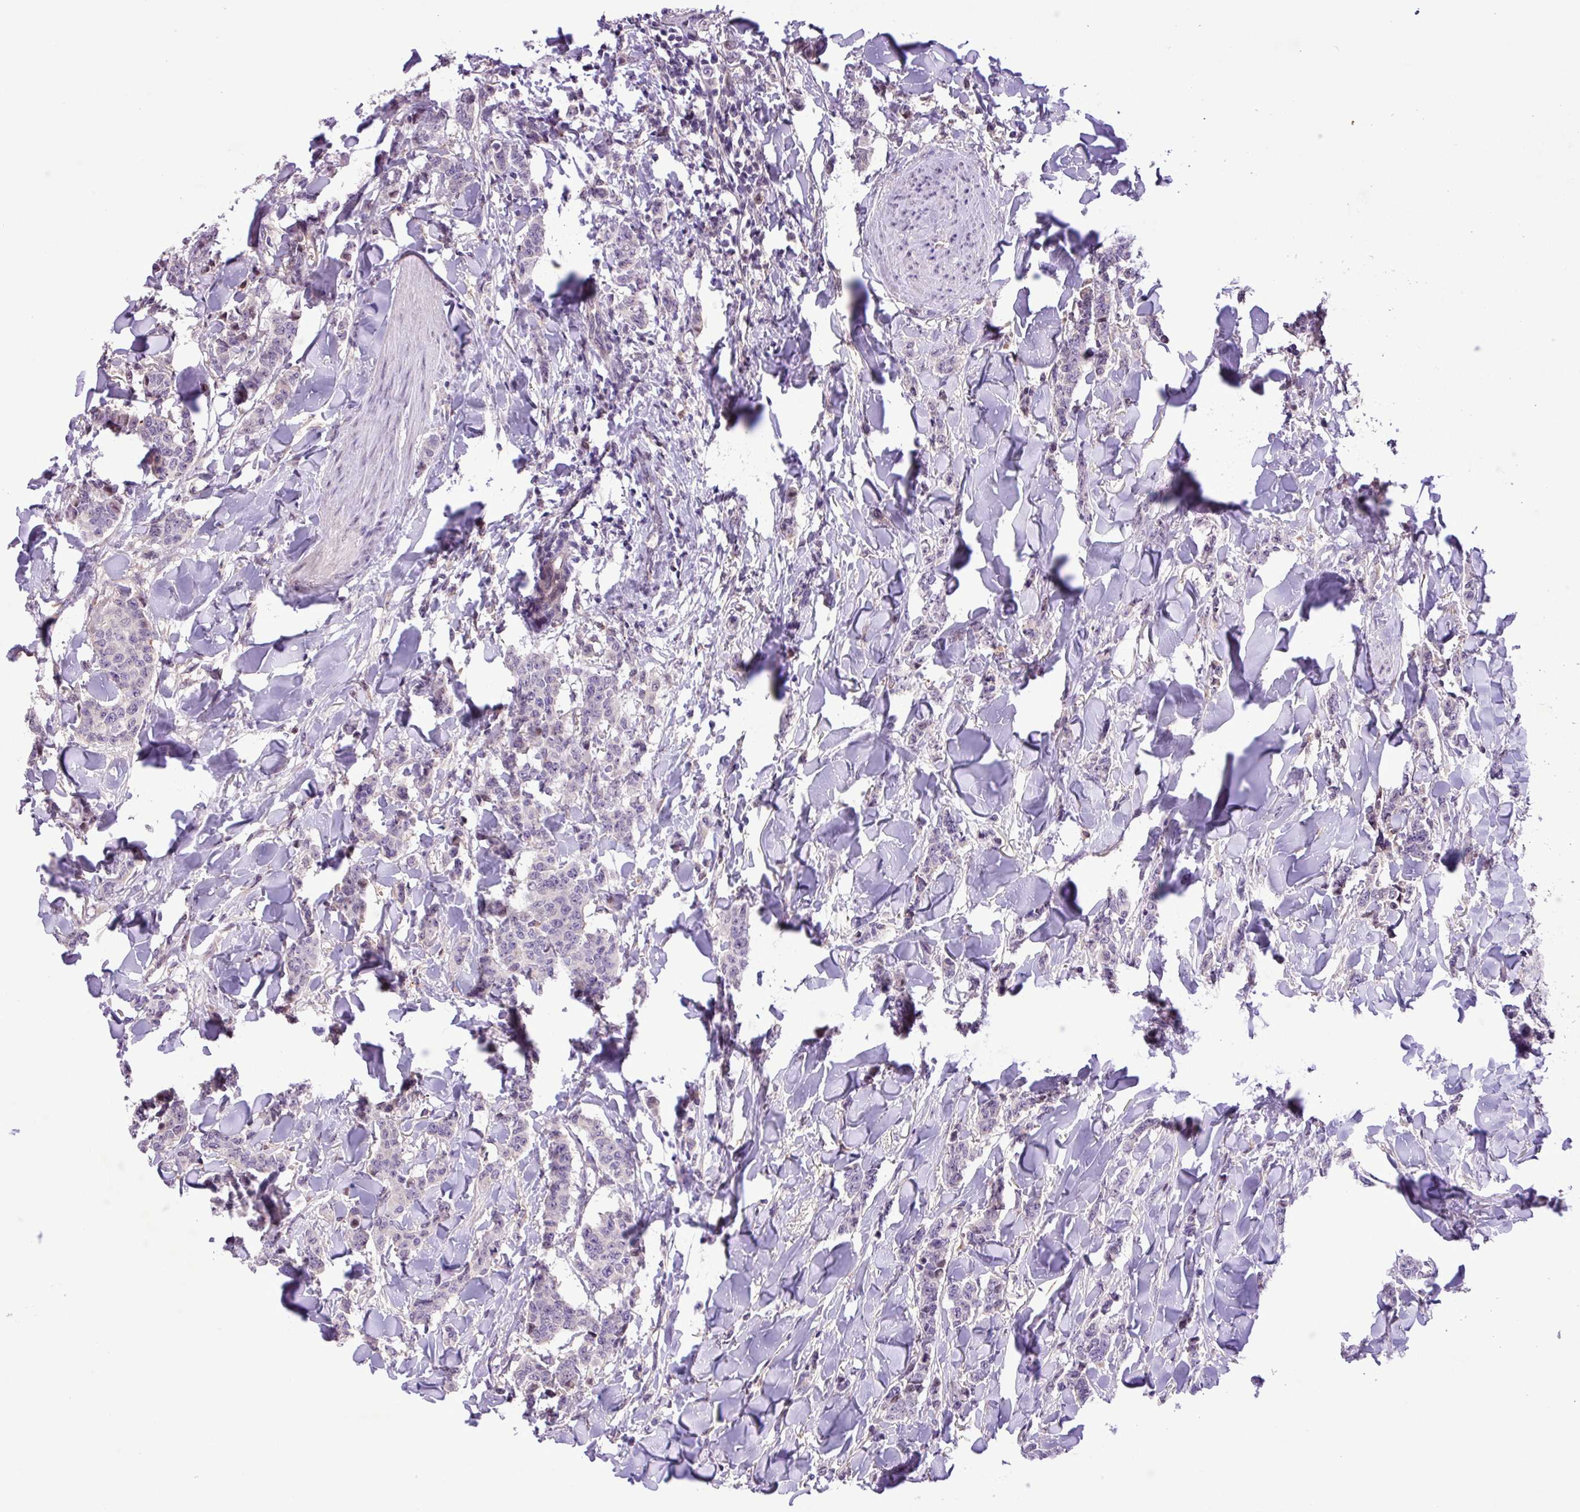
{"staining": {"intensity": "negative", "quantity": "none", "location": "none"}, "tissue": "breast cancer", "cell_type": "Tumor cells", "image_type": "cancer", "snomed": [{"axis": "morphology", "description": "Duct carcinoma"}, {"axis": "topography", "description": "Breast"}], "caption": "Breast invasive ductal carcinoma stained for a protein using immunohistochemistry demonstrates no positivity tumor cells.", "gene": "RPP25L", "patient": {"sex": "female", "age": 40}}